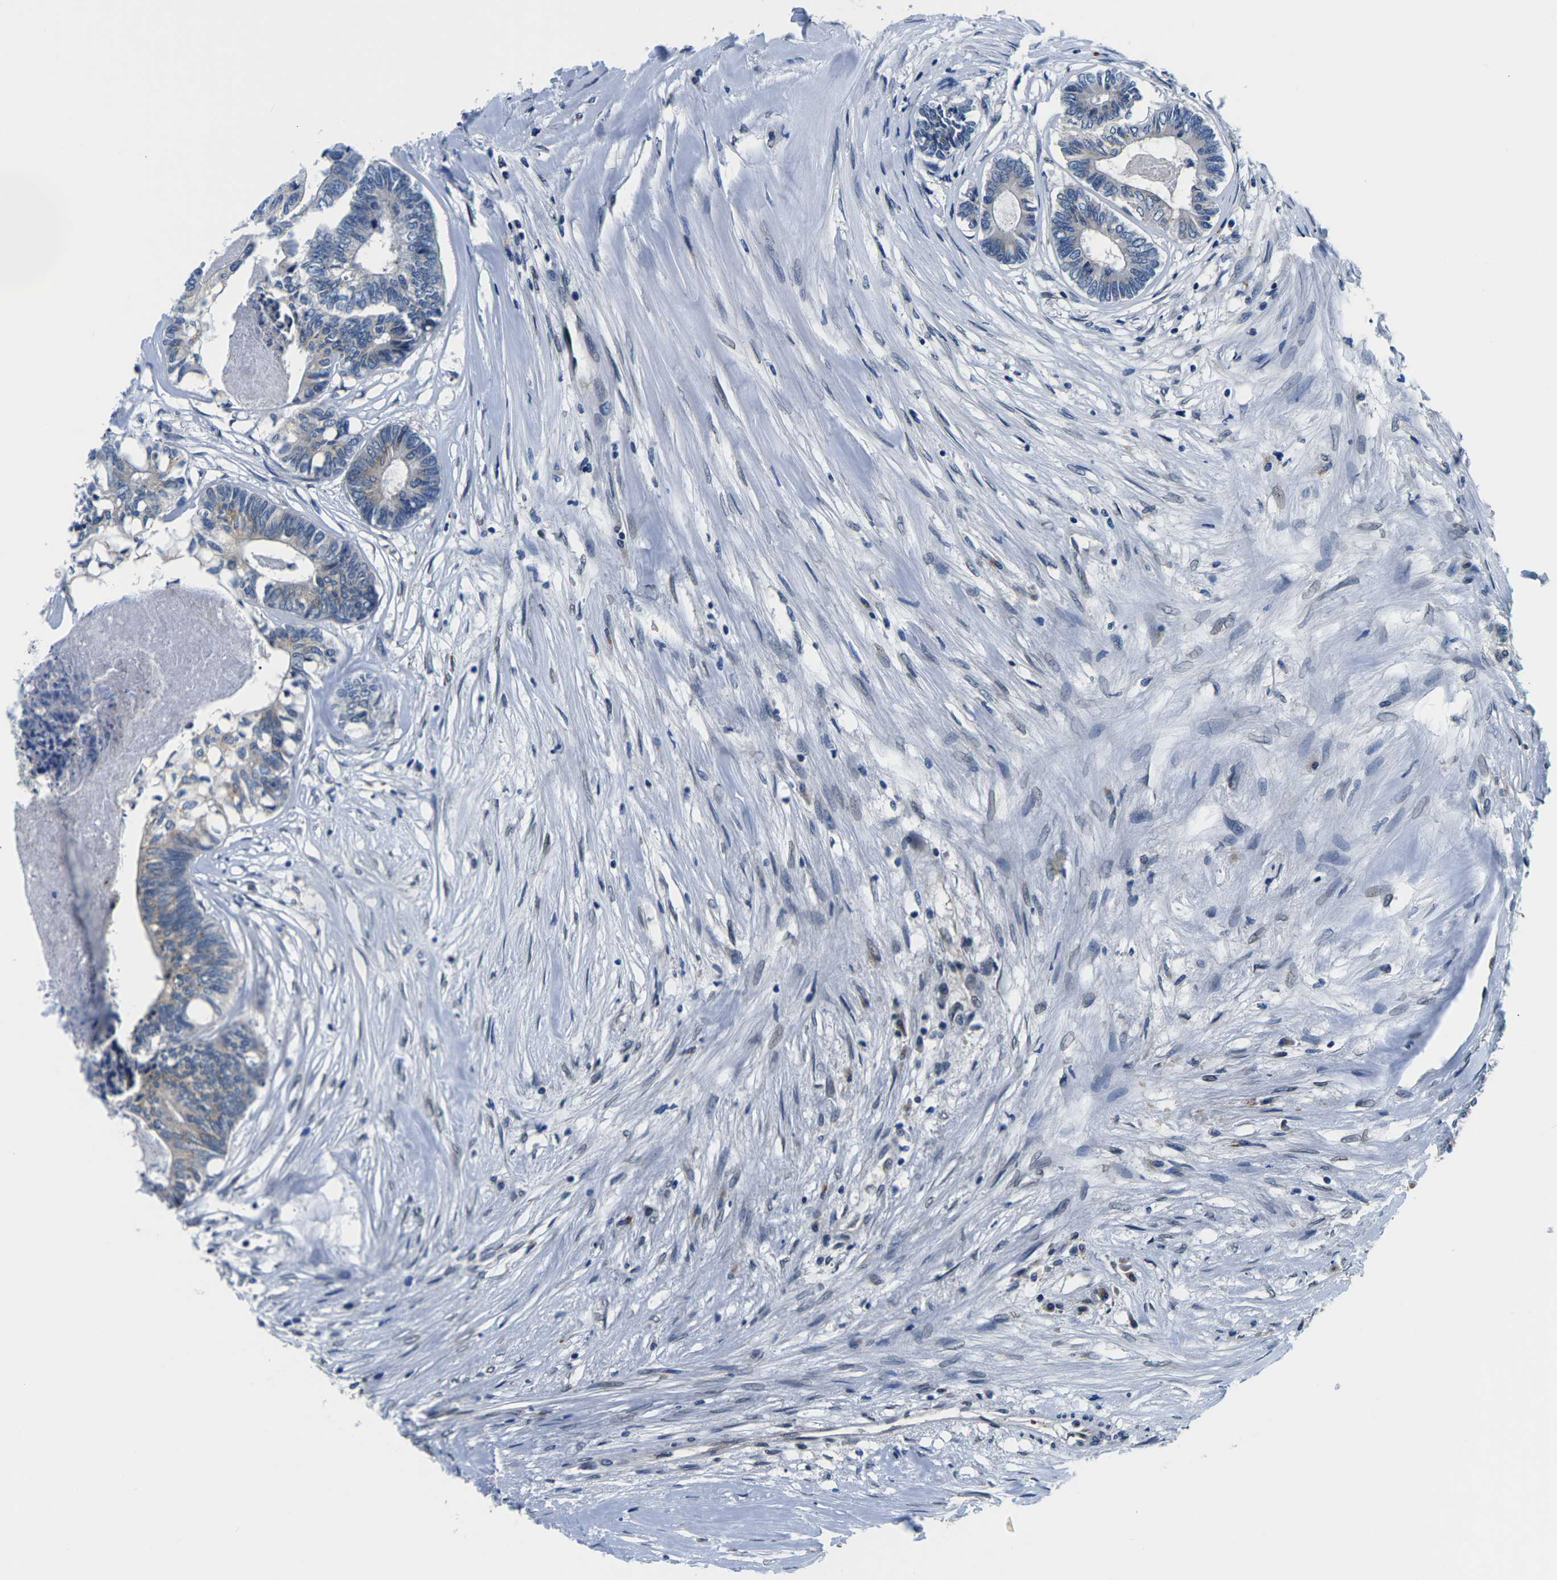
{"staining": {"intensity": "negative", "quantity": "none", "location": "none"}, "tissue": "colorectal cancer", "cell_type": "Tumor cells", "image_type": "cancer", "snomed": [{"axis": "morphology", "description": "Adenocarcinoma, NOS"}, {"axis": "topography", "description": "Rectum"}], "caption": "Protein analysis of colorectal cancer demonstrates no significant positivity in tumor cells.", "gene": "SNX10", "patient": {"sex": "male", "age": 63}}